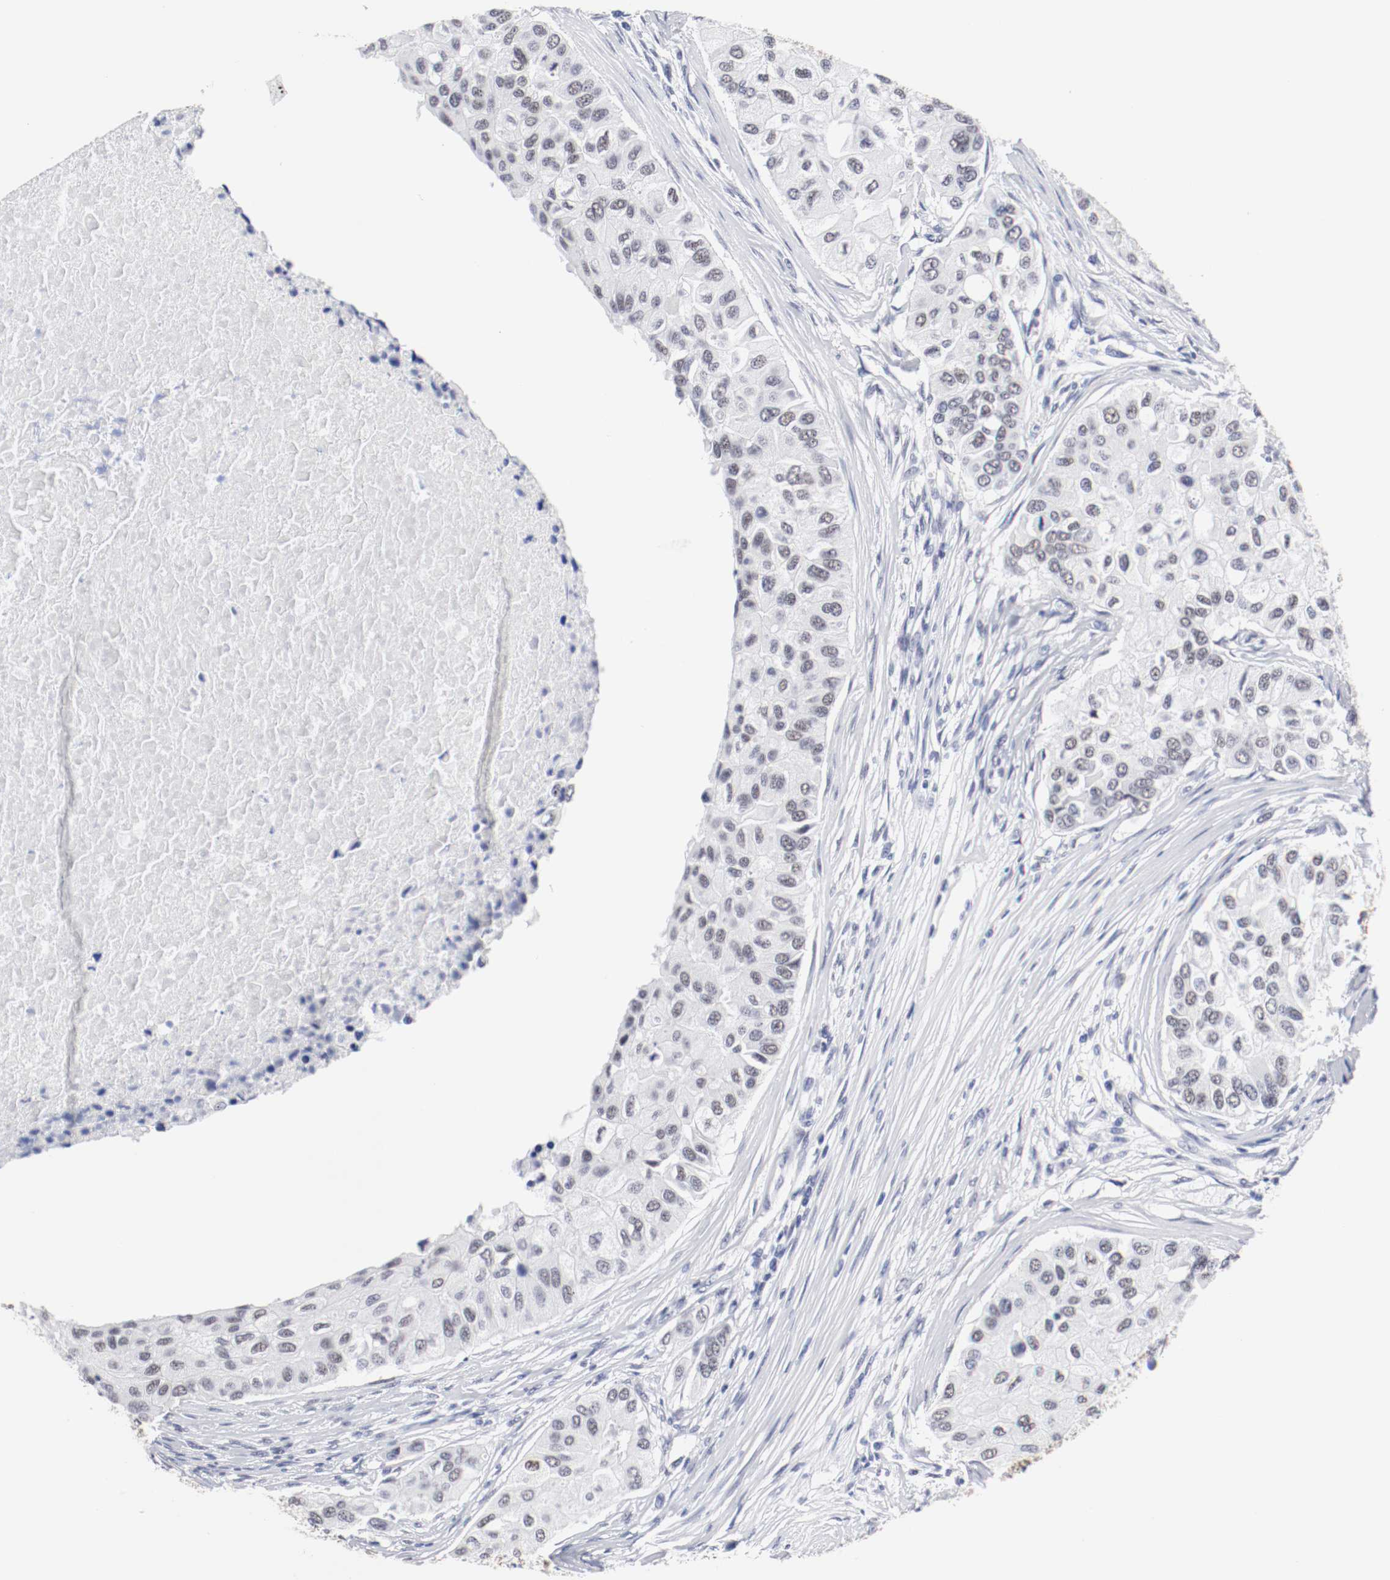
{"staining": {"intensity": "negative", "quantity": "none", "location": "none"}, "tissue": "breast cancer", "cell_type": "Tumor cells", "image_type": "cancer", "snomed": [{"axis": "morphology", "description": "Normal tissue, NOS"}, {"axis": "morphology", "description": "Duct carcinoma"}, {"axis": "topography", "description": "Breast"}], "caption": "The immunohistochemistry (IHC) micrograph has no significant positivity in tumor cells of breast cancer (infiltrating ductal carcinoma) tissue.", "gene": "GRHL2", "patient": {"sex": "female", "age": 49}}